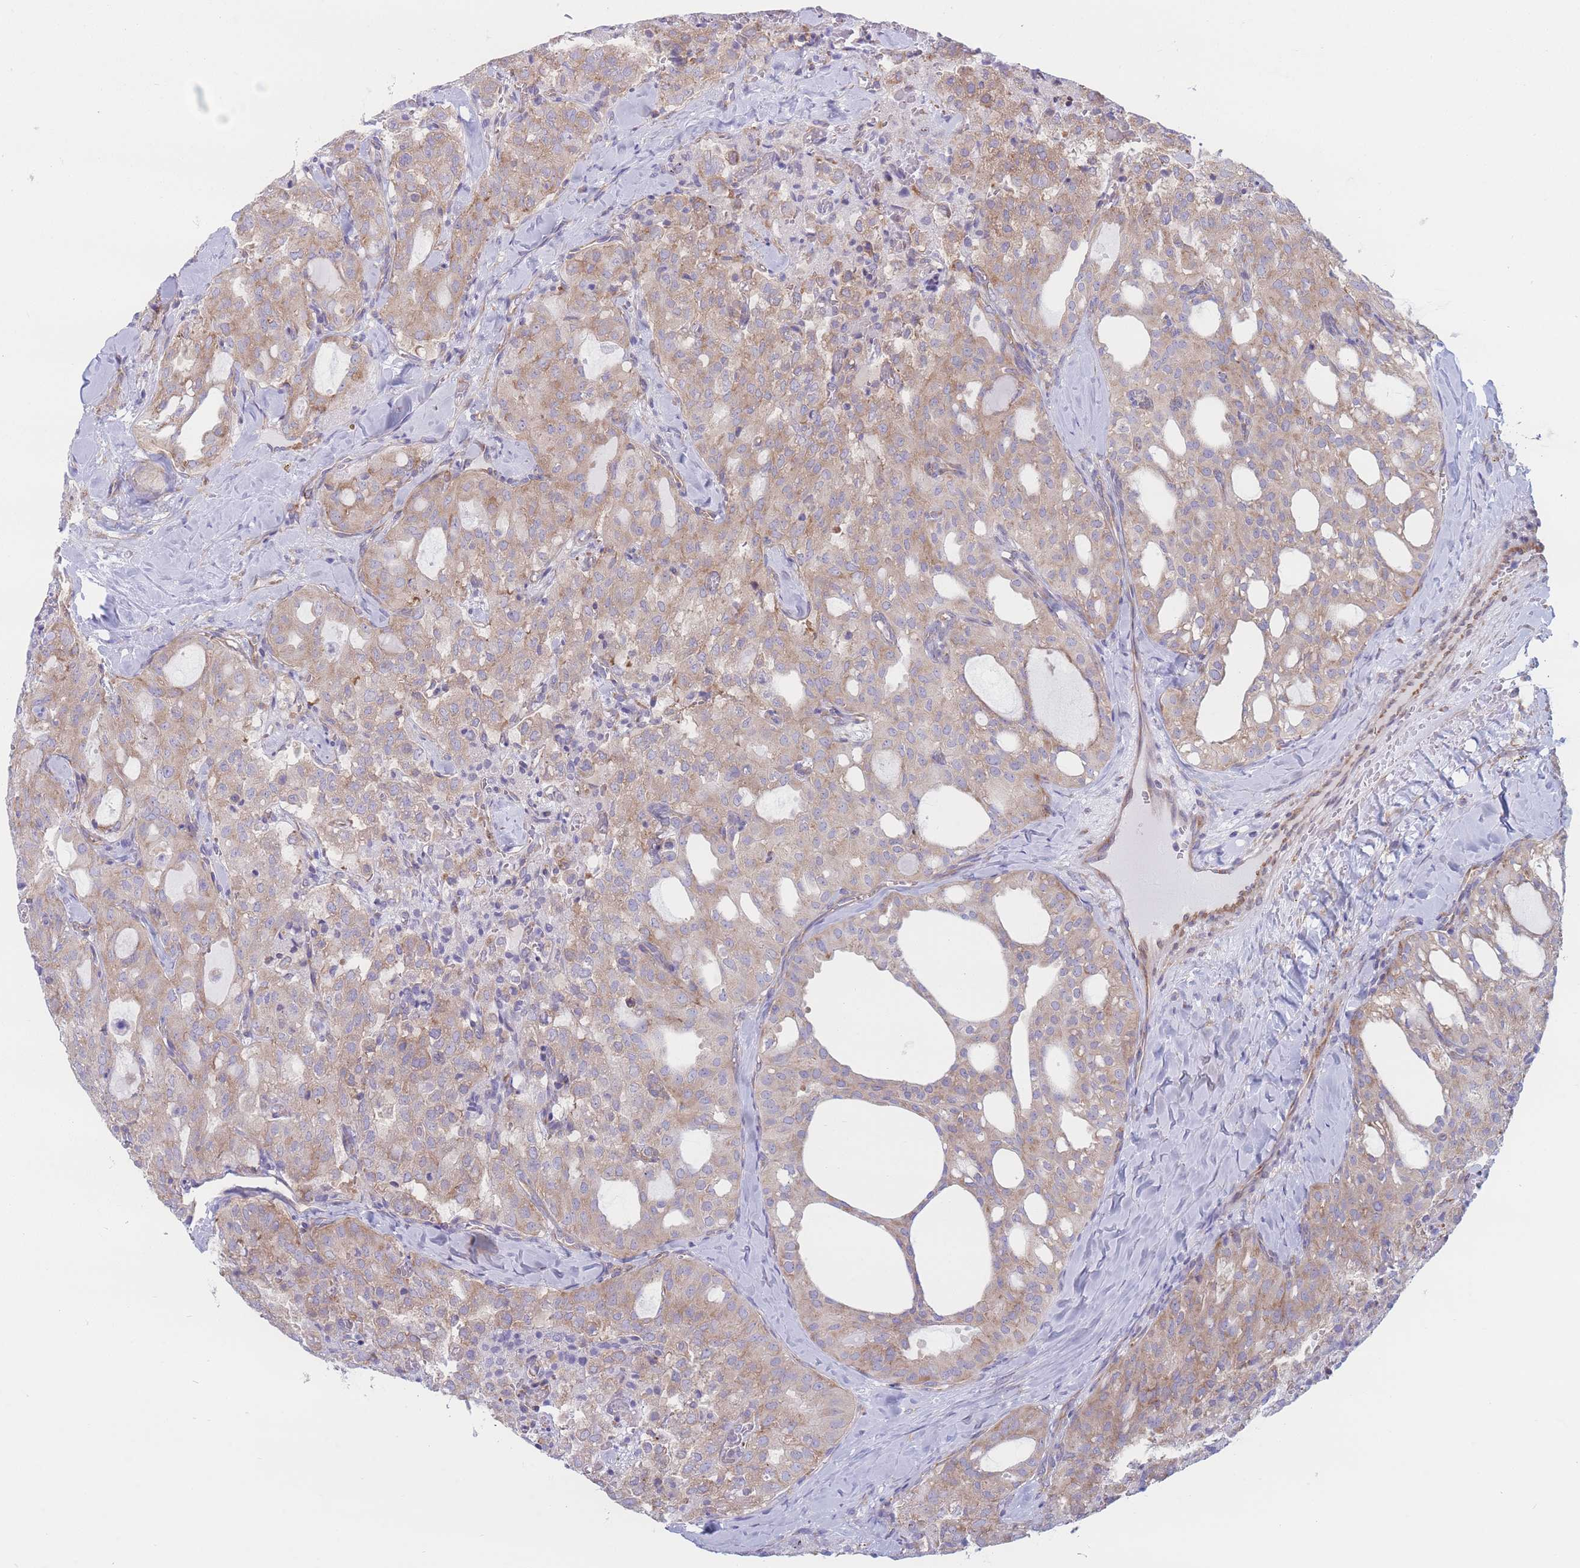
{"staining": {"intensity": "weak", "quantity": ">75%", "location": "cytoplasmic/membranous"}, "tissue": "thyroid cancer", "cell_type": "Tumor cells", "image_type": "cancer", "snomed": [{"axis": "morphology", "description": "Follicular adenoma carcinoma, NOS"}, {"axis": "topography", "description": "Thyroid gland"}], "caption": "An image of human follicular adenoma carcinoma (thyroid) stained for a protein exhibits weak cytoplasmic/membranous brown staining in tumor cells.", "gene": "RPL8", "patient": {"sex": "male", "age": 75}}